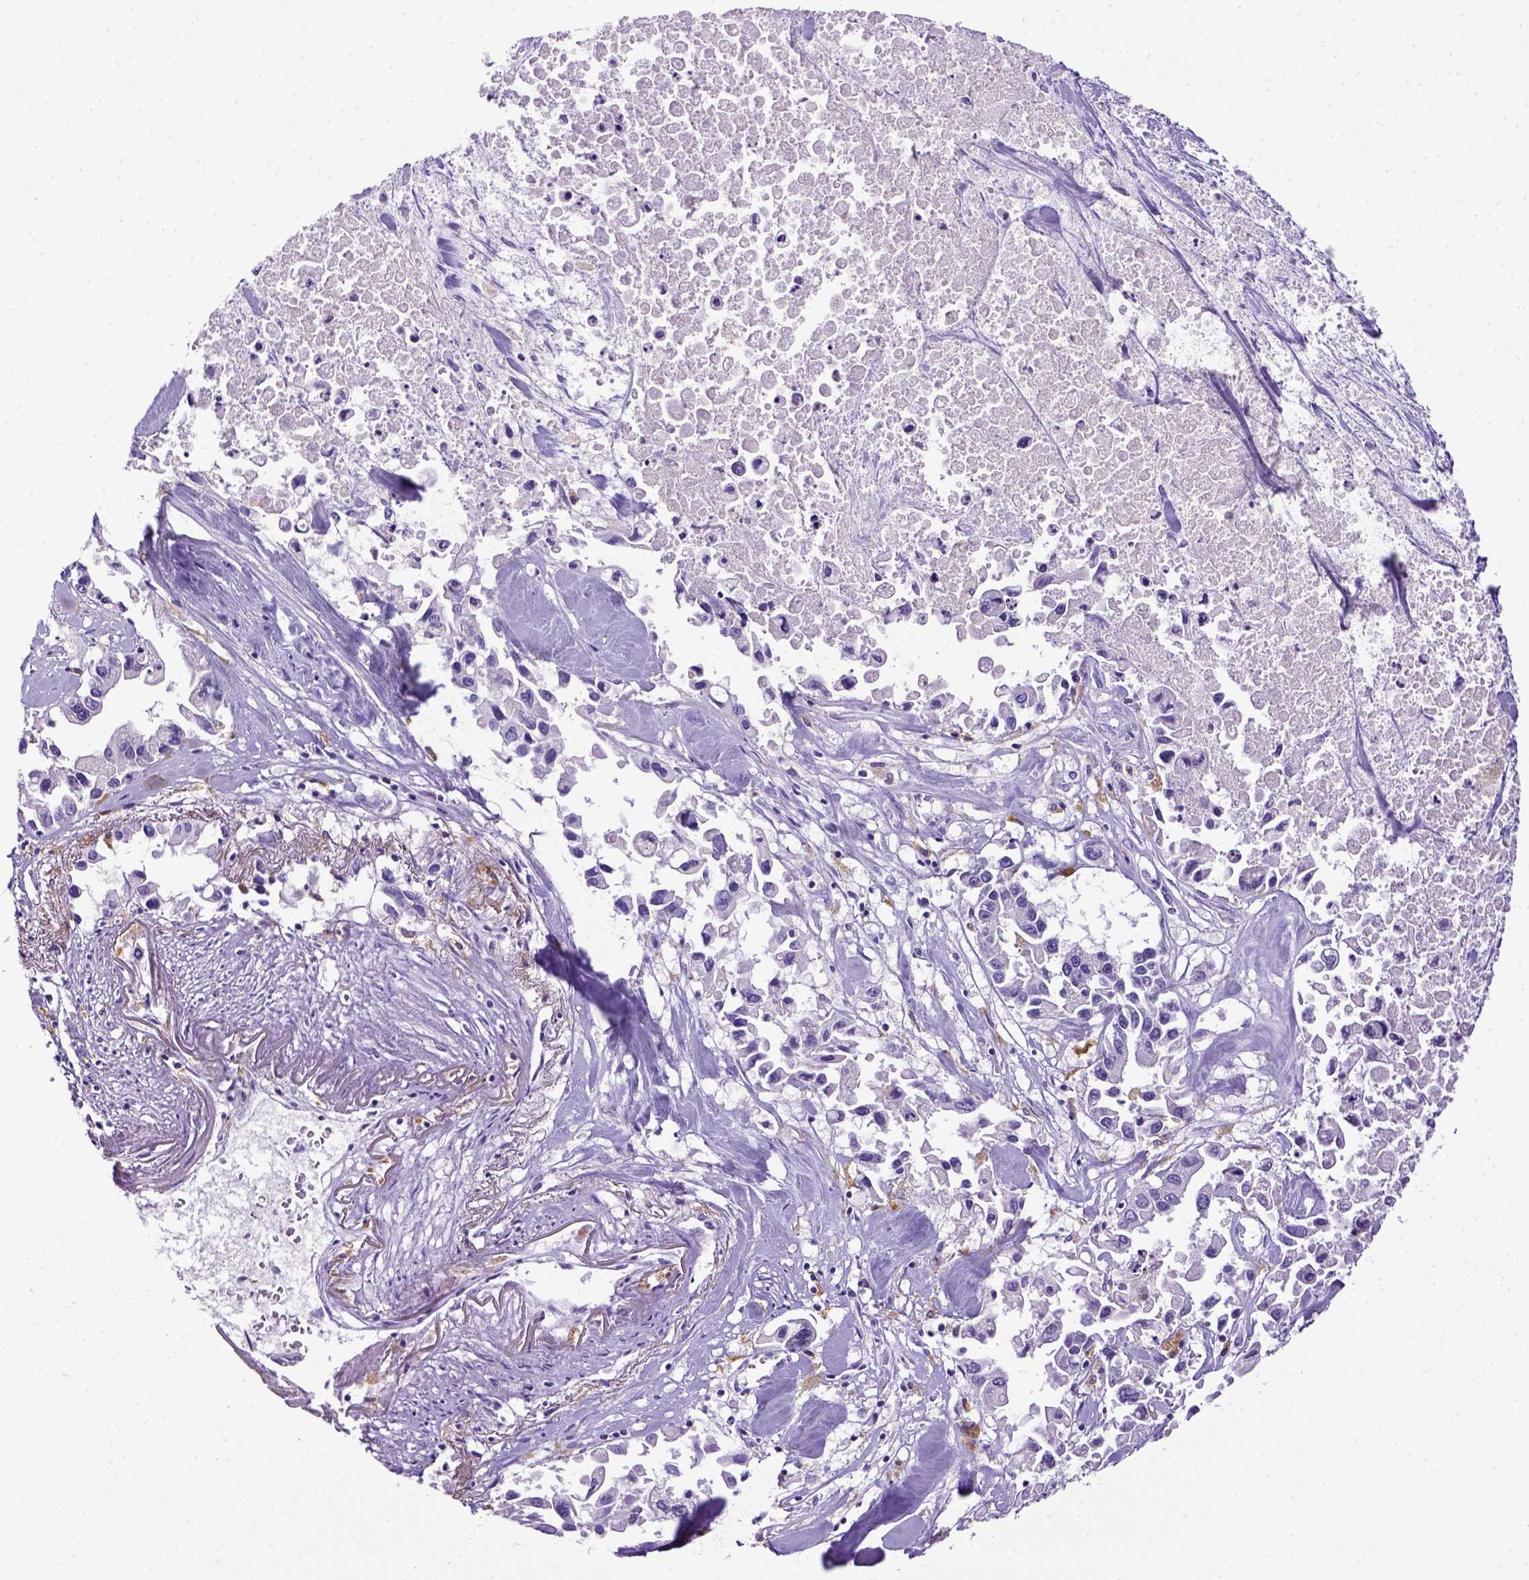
{"staining": {"intensity": "negative", "quantity": "none", "location": "none"}, "tissue": "pancreatic cancer", "cell_type": "Tumor cells", "image_type": "cancer", "snomed": [{"axis": "morphology", "description": "Adenocarcinoma, NOS"}, {"axis": "topography", "description": "Pancreas"}], "caption": "DAB (3,3'-diaminobenzidine) immunohistochemical staining of human pancreatic cancer (adenocarcinoma) displays no significant positivity in tumor cells.", "gene": "CD68", "patient": {"sex": "female", "age": 83}}